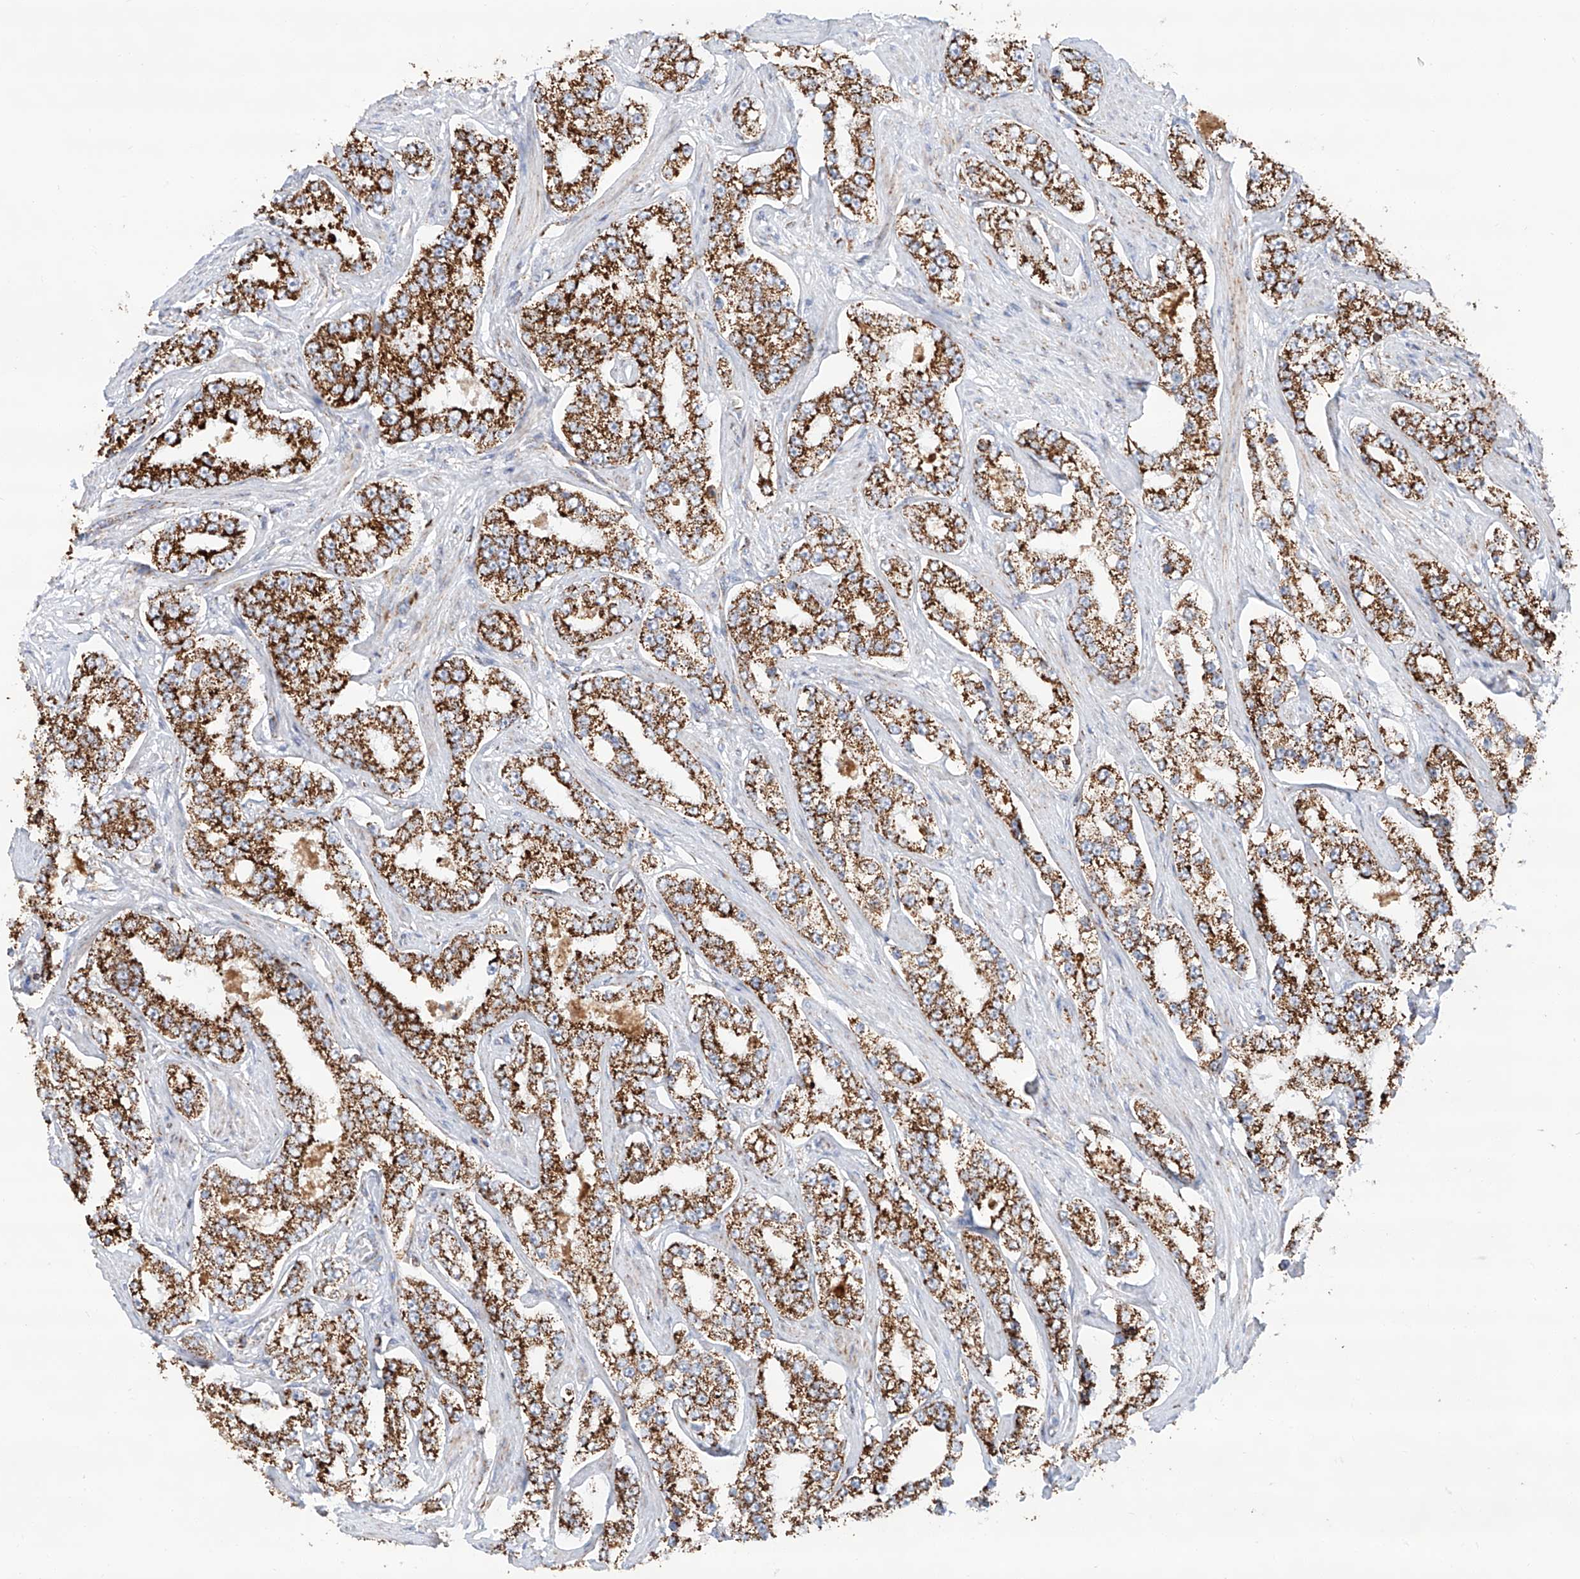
{"staining": {"intensity": "strong", "quantity": ">75%", "location": "cytoplasmic/membranous"}, "tissue": "prostate cancer", "cell_type": "Tumor cells", "image_type": "cancer", "snomed": [{"axis": "morphology", "description": "Normal tissue, NOS"}, {"axis": "morphology", "description": "Adenocarcinoma, High grade"}, {"axis": "topography", "description": "Prostate"}], "caption": "Strong cytoplasmic/membranous expression for a protein is appreciated in about >75% of tumor cells of prostate cancer (high-grade adenocarcinoma) using immunohistochemistry.", "gene": "TTC27", "patient": {"sex": "male", "age": 83}}